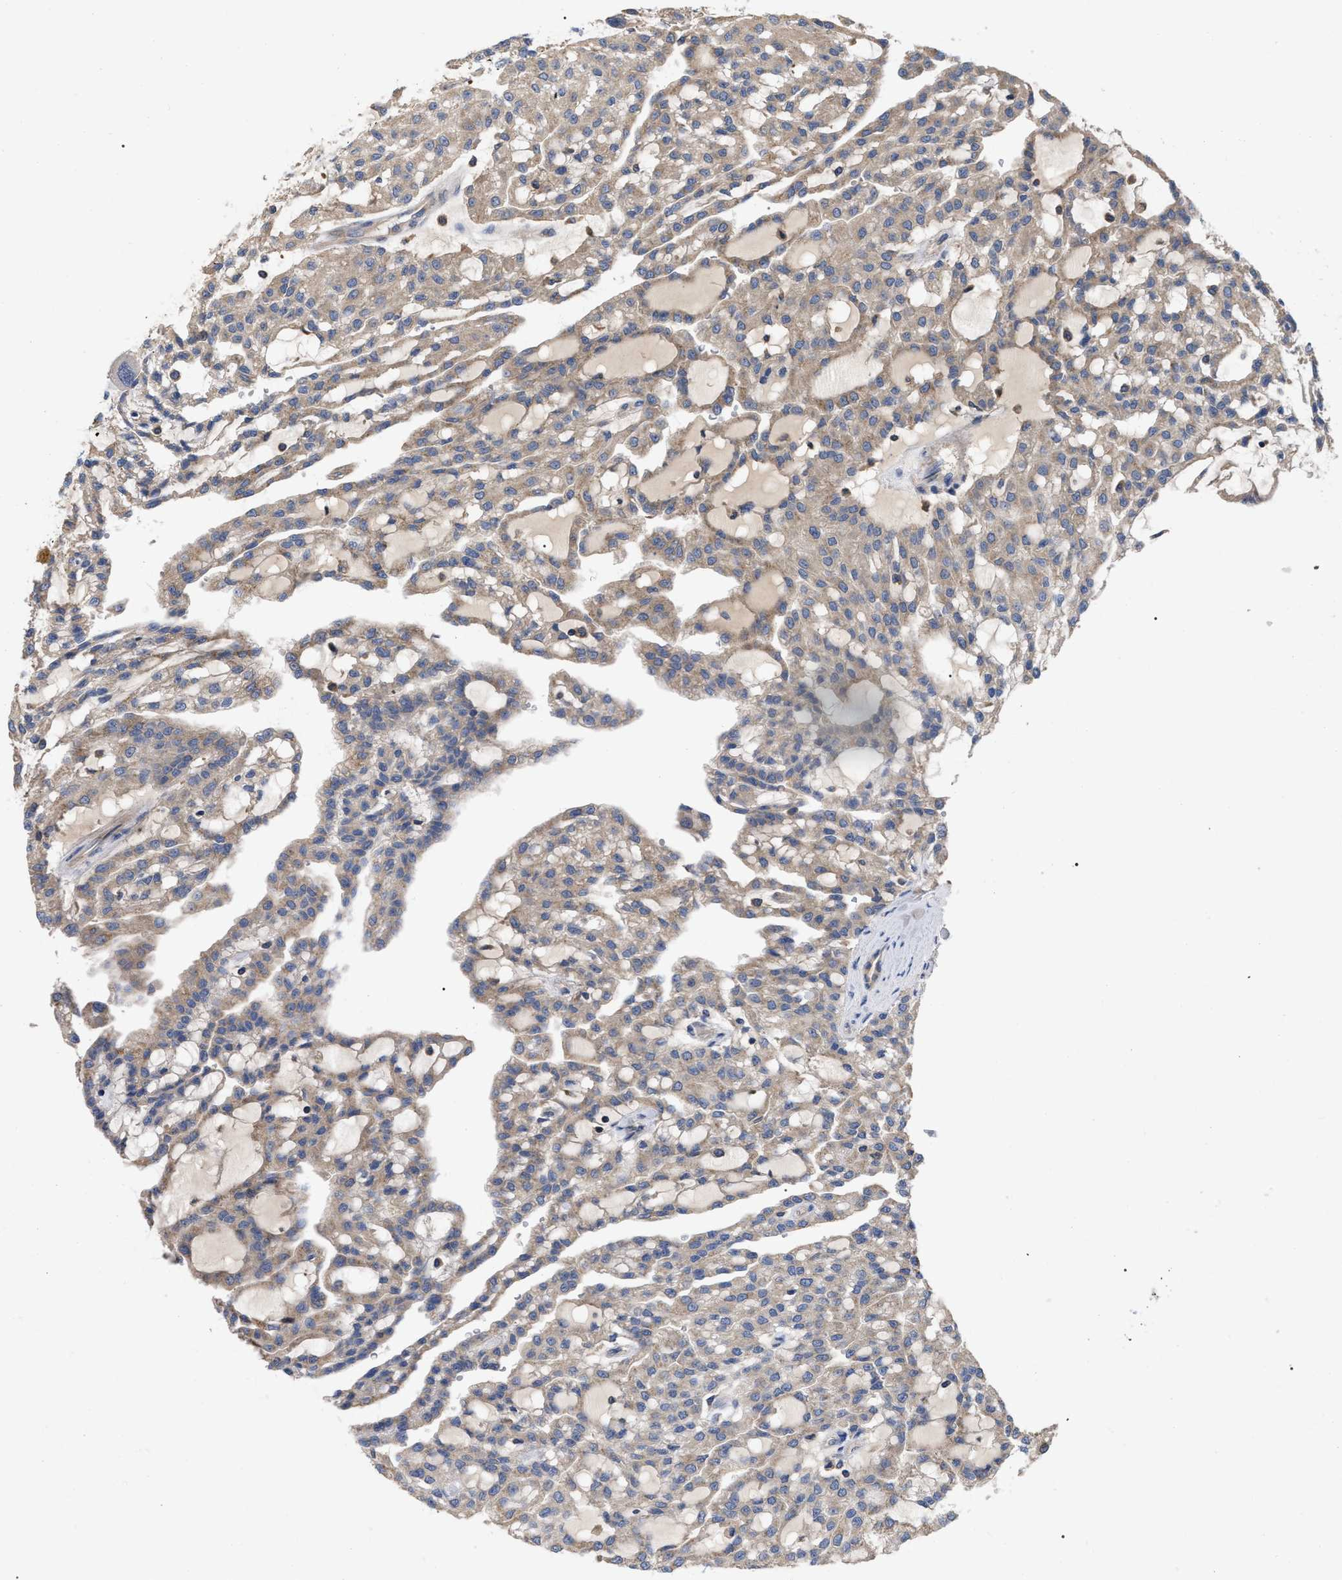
{"staining": {"intensity": "weak", "quantity": ">75%", "location": "cytoplasmic/membranous"}, "tissue": "renal cancer", "cell_type": "Tumor cells", "image_type": "cancer", "snomed": [{"axis": "morphology", "description": "Adenocarcinoma, NOS"}, {"axis": "topography", "description": "Kidney"}], "caption": "A high-resolution image shows IHC staining of renal cancer, which reveals weak cytoplasmic/membranous staining in about >75% of tumor cells.", "gene": "RAP1GDS1", "patient": {"sex": "male", "age": 63}}